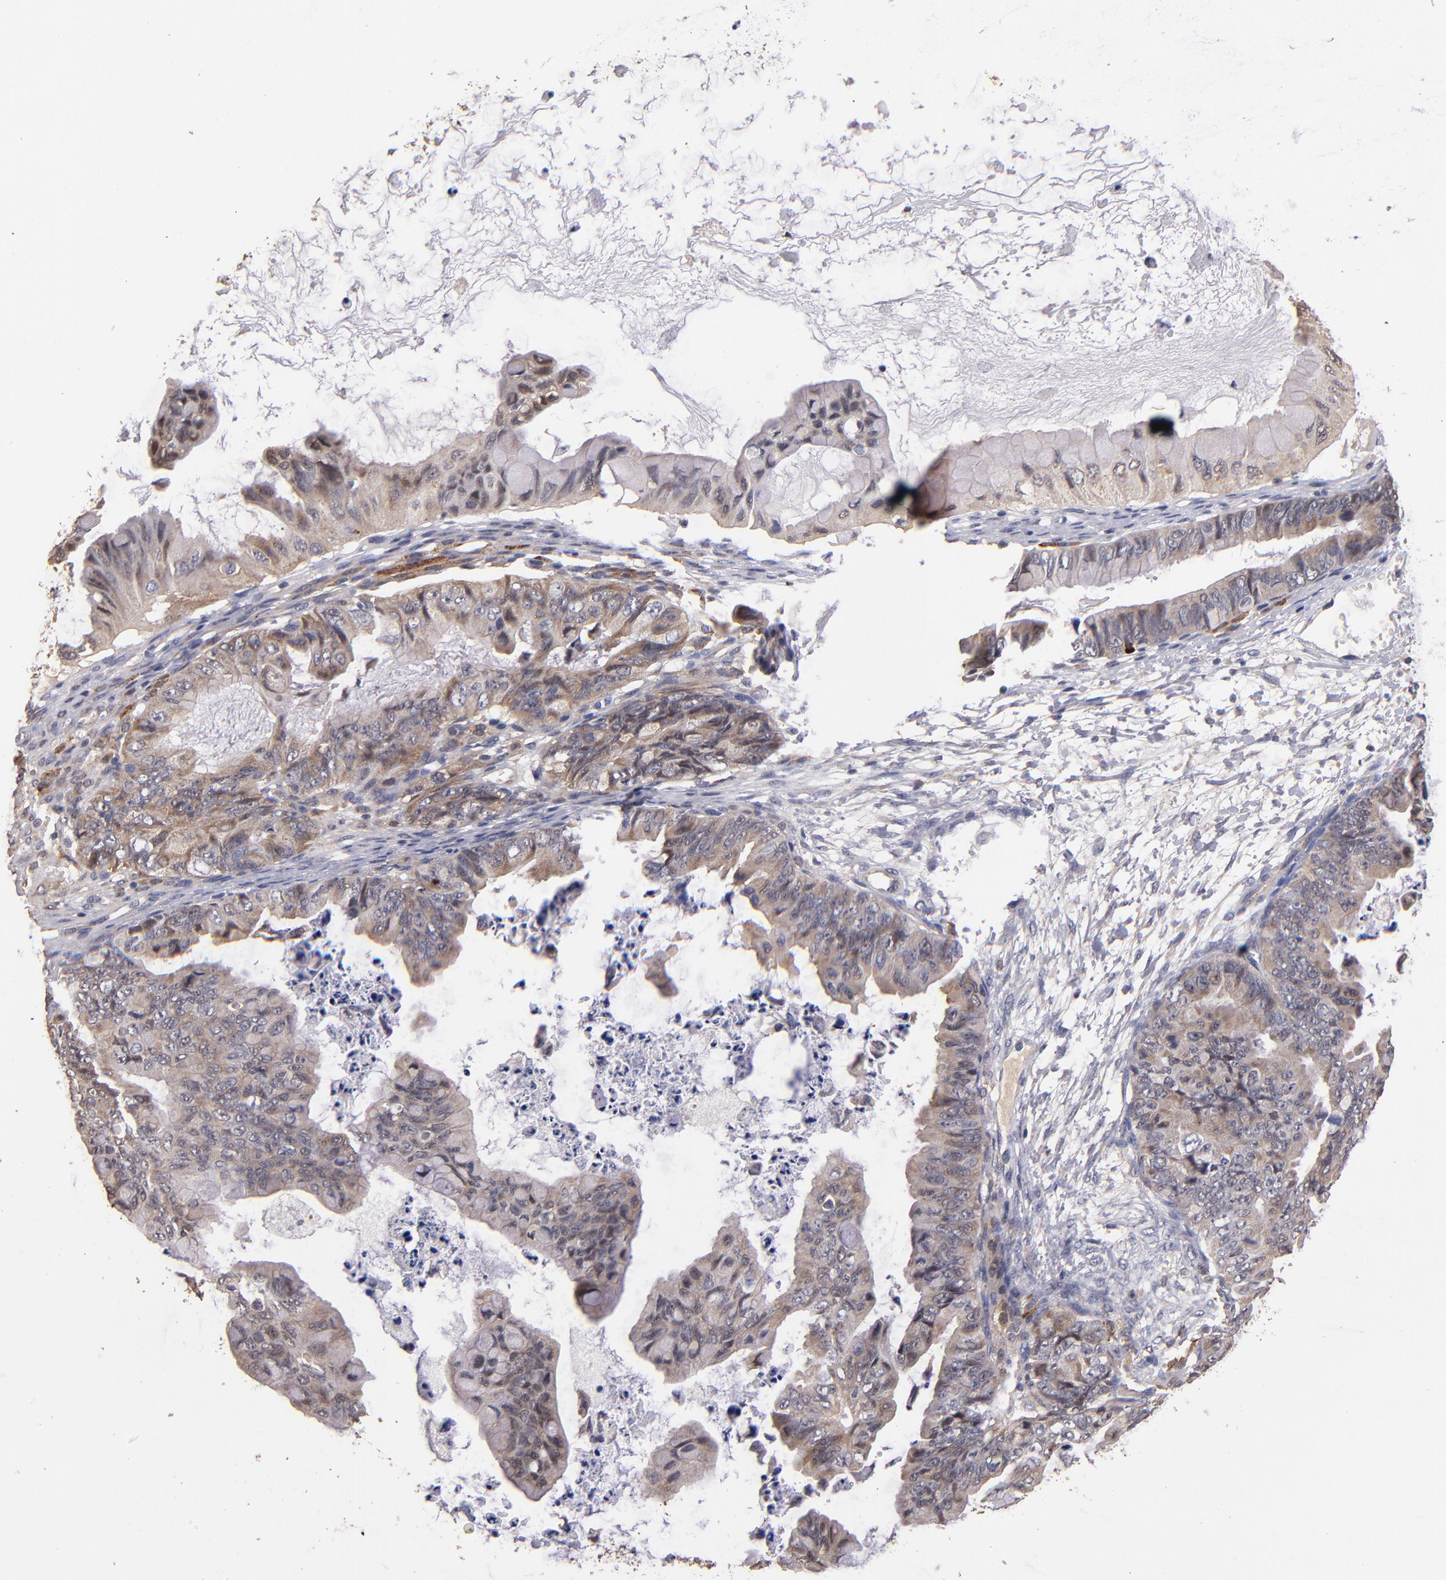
{"staining": {"intensity": "weak", "quantity": ">75%", "location": "cytoplasmic/membranous"}, "tissue": "ovarian cancer", "cell_type": "Tumor cells", "image_type": "cancer", "snomed": [{"axis": "morphology", "description": "Cystadenocarcinoma, mucinous, NOS"}, {"axis": "topography", "description": "Ovary"}], "caption": "Weak cytoplasmic/membranous positivity for a protein is seen in about >75% of tumor cells of ovarian cancer using immunohistochemistry (IHC).", "gene": "TTLL12", "patient": {"sex": "female", "age": 36}}